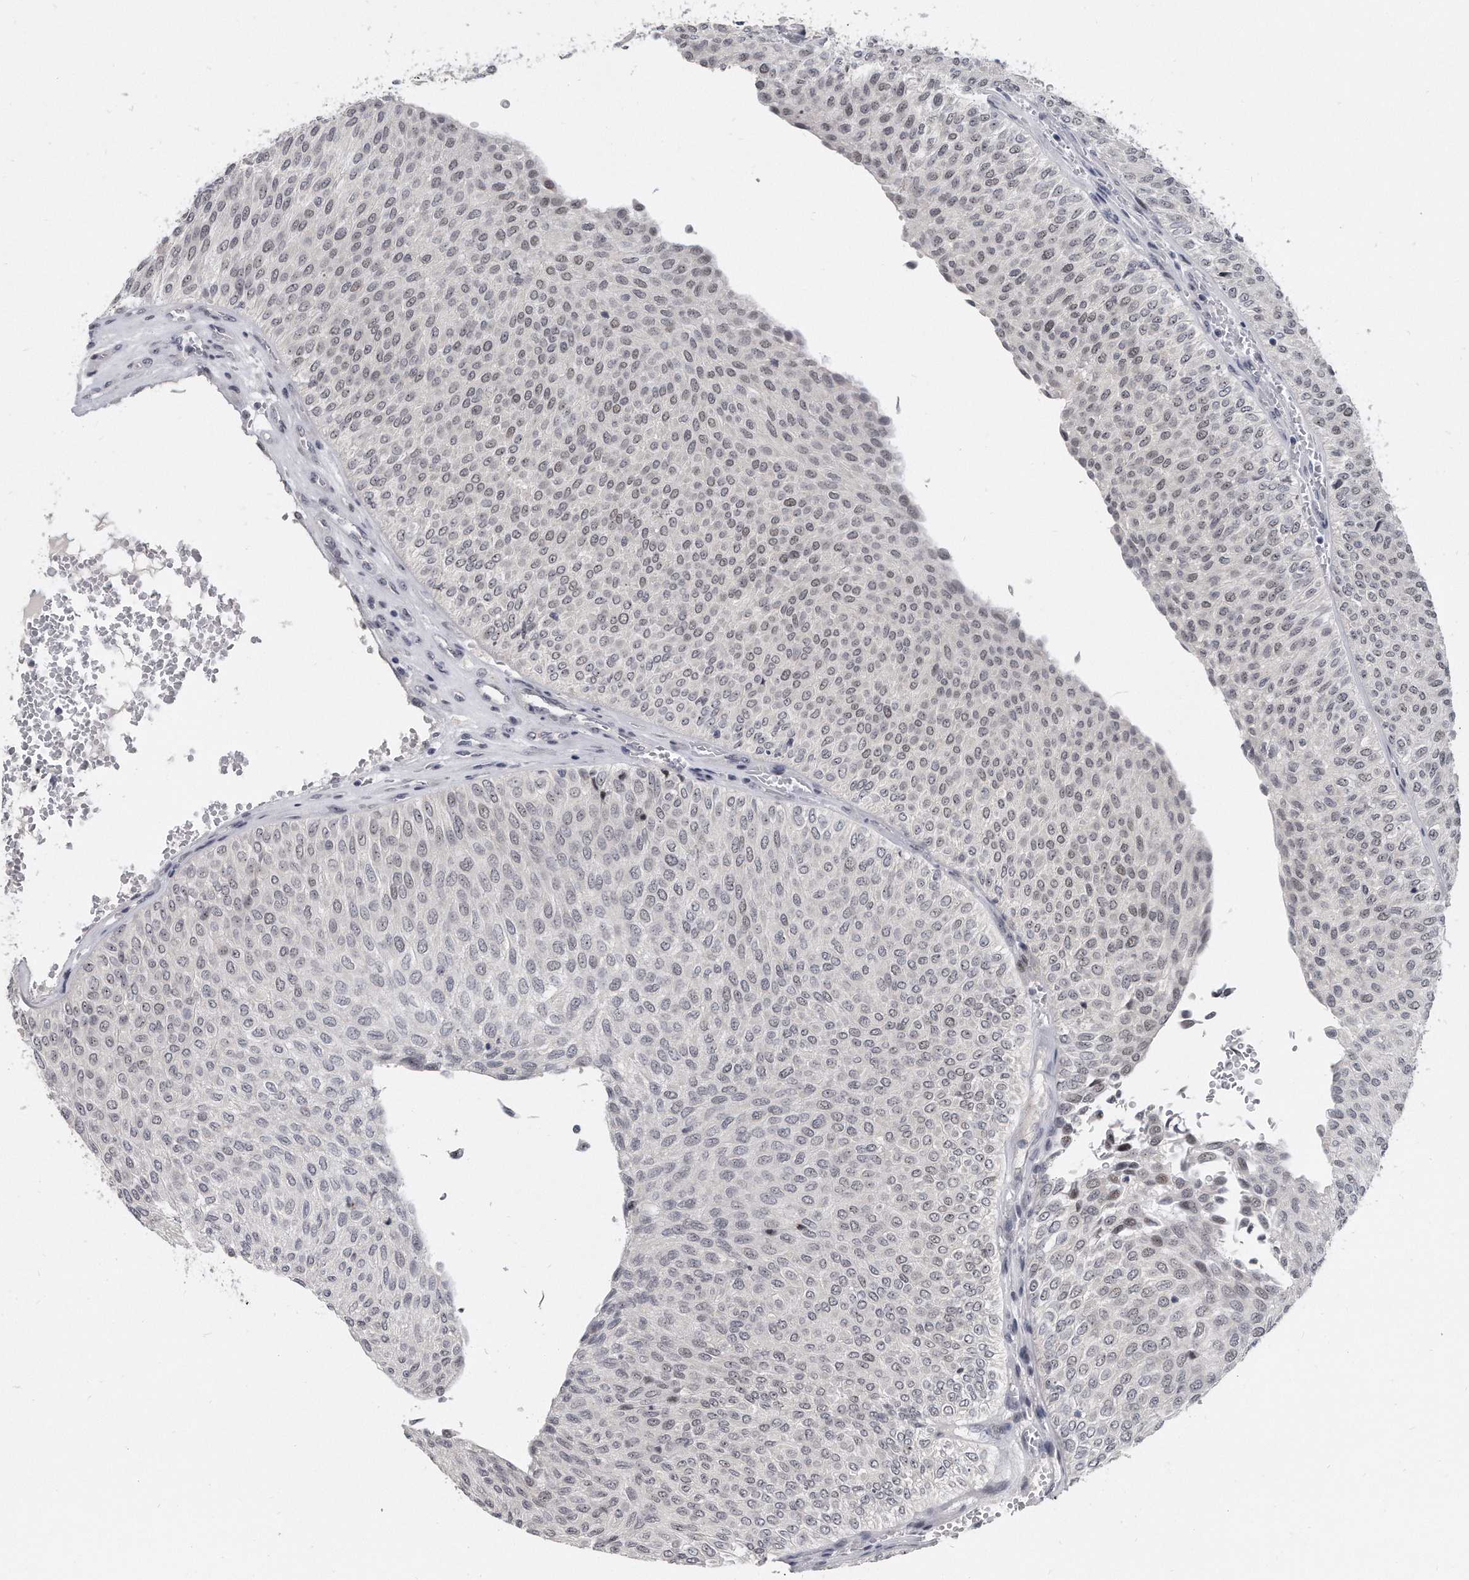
{"staining": {"intensity": "weak", "quantity": "<25%", "location": "nuclear"}, "tissue": "urothelial cancer", "cell_type": "Tumor cells", "image_type": "cancer", "snomed": [{"axis": "morphology", "description": "Urothelial carcinoma, Low grade"}, {"axis": "topography", "description": "Urinary bladder"}], "caption": "A histopathology image of urothelial cancer stained for a protein reveals no brown staining in tumor cells.", "gene": "TFCP2L1", "patient": {"sex": "male", "age": 78}}